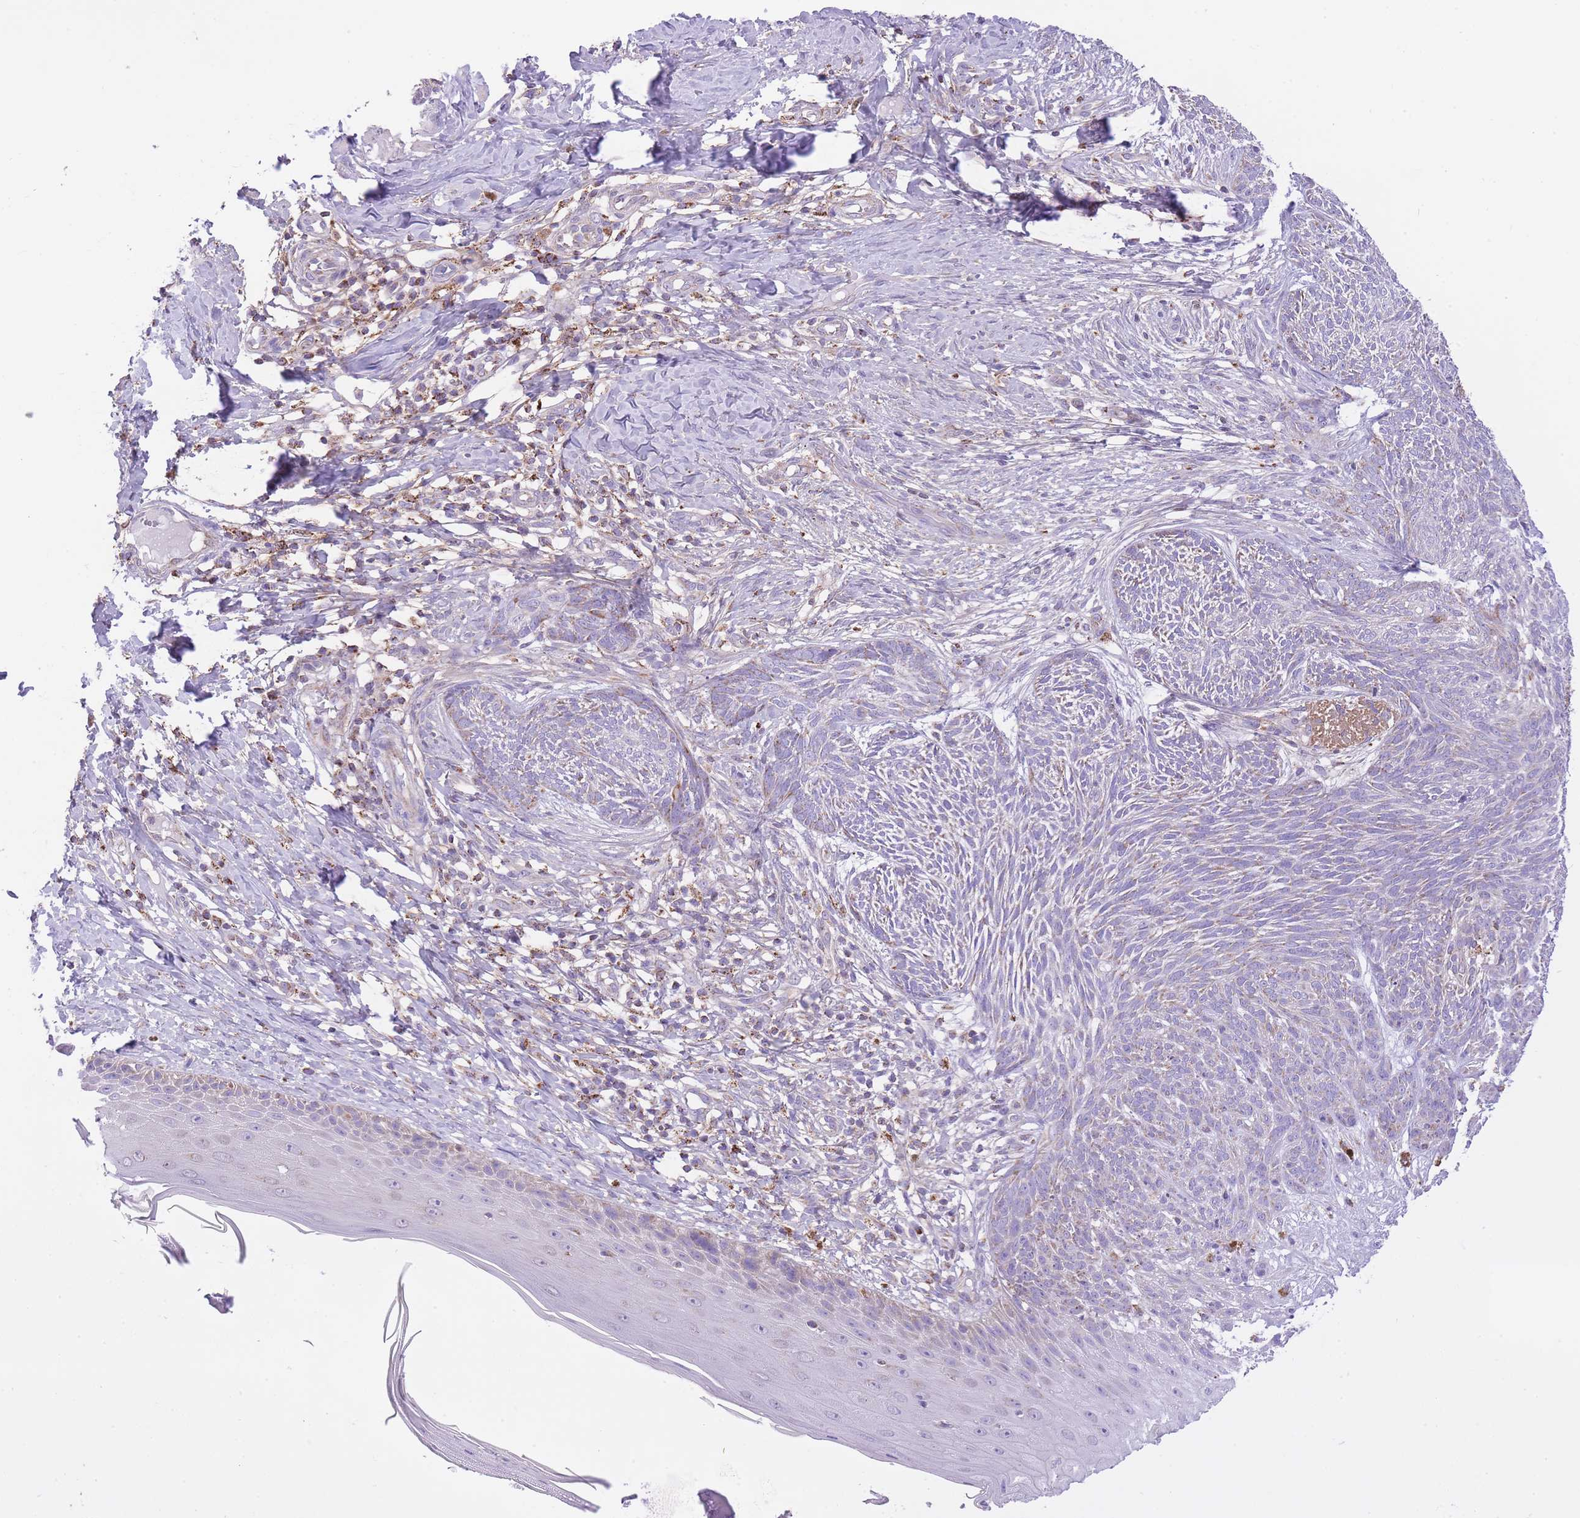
{"staining": {"intensity": "moderate", "quantity": "<25%", "location": "cytoplasmic/membranous"}, "tissue": "skin cancer", "cell_type": "Tumor cells", "image_type": "cancer", "snomed": [{"axis": "morphology", "description": "Basal cell carcinoma"}, {"axis": "topography", "description": "Skin"}], "caption": "Protein staining exhibits moderate cytoplasmic/membranous expression in approximately <25% of tumor cells in skin cancer.", "gene": "ST3GAL3", "patient": {"sex": "male", "age": 73}}